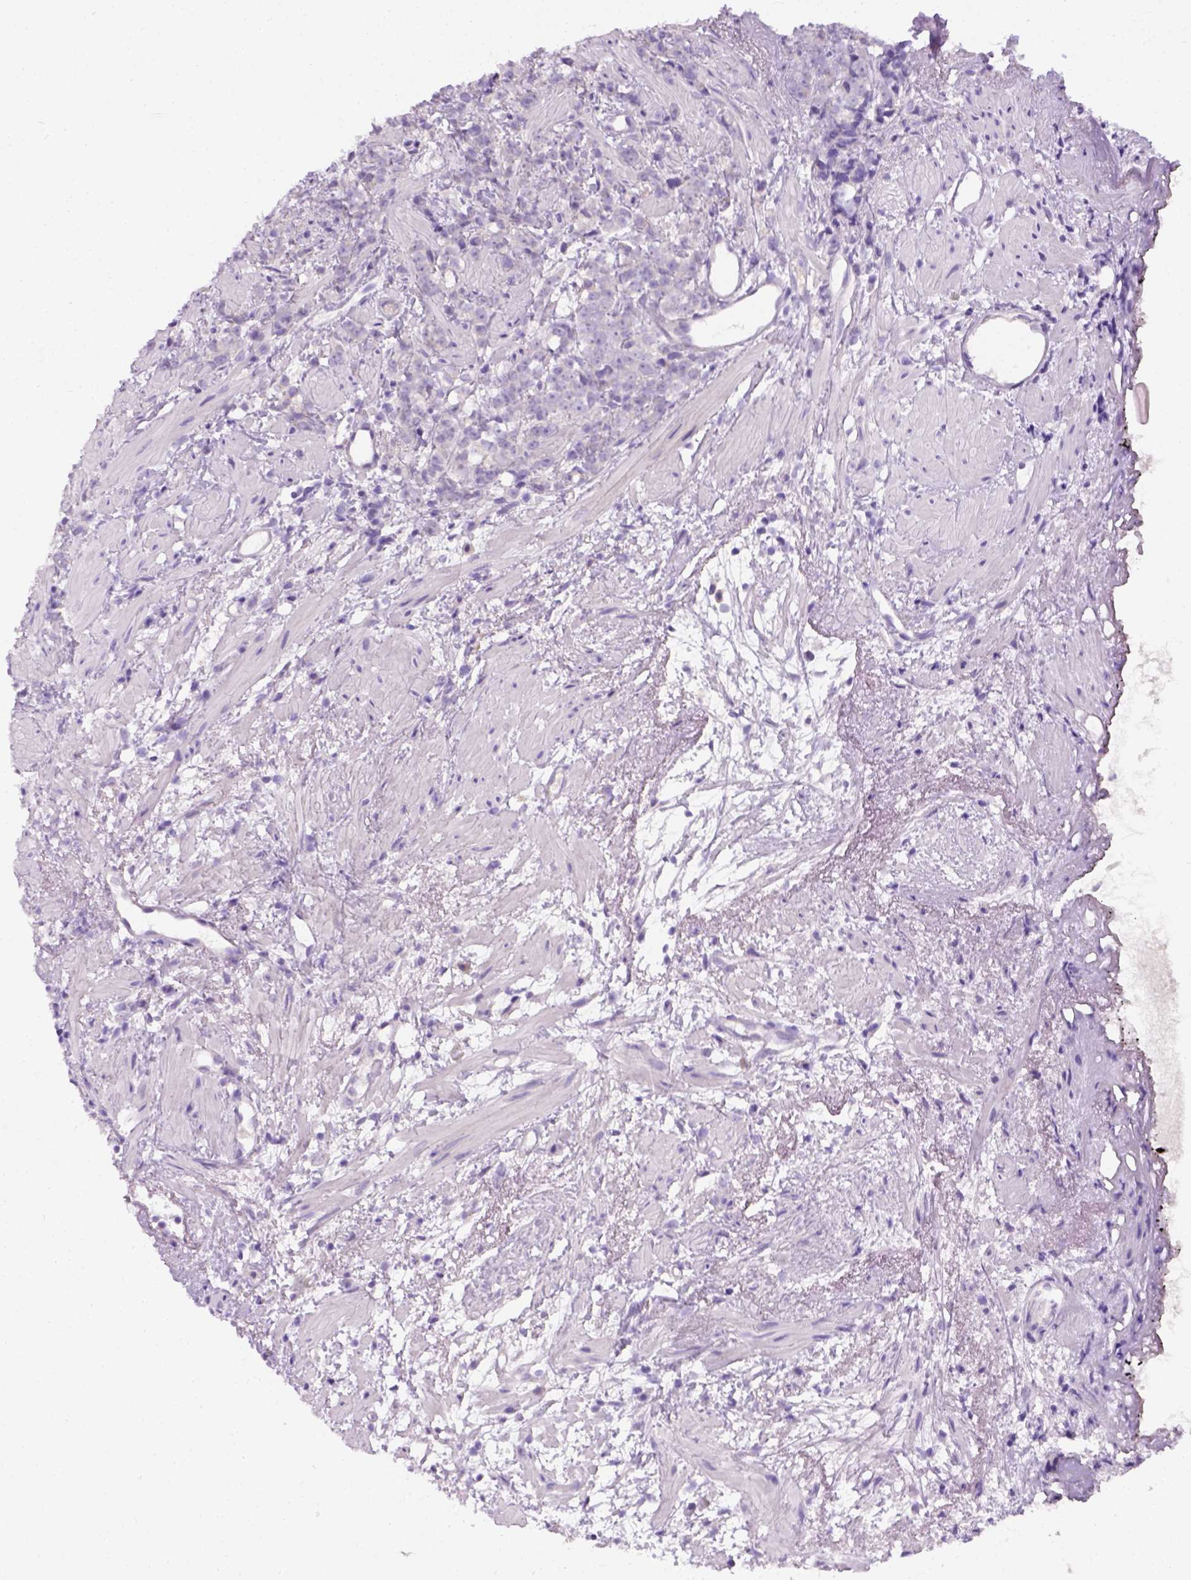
{"staining": {"intensity": "negative", "quantity": "none", "location": "none"}, "tissue": "prostate cancer", "cell_type": "Tumor cells", "image_type": "cancer", "snomed": [{"axis": "morphology", "description": "Adenocarcinoma, High grade"}, {"axis": "topography", "description": "Prostate"}], "caption": "Adenocarcinoma (high-grade) (prostate) stained for a protein using immunohistochemistry displays no expression tumor cells.", "gene": "C20orf144", "patient": {"sex": "male", "age": 83}}